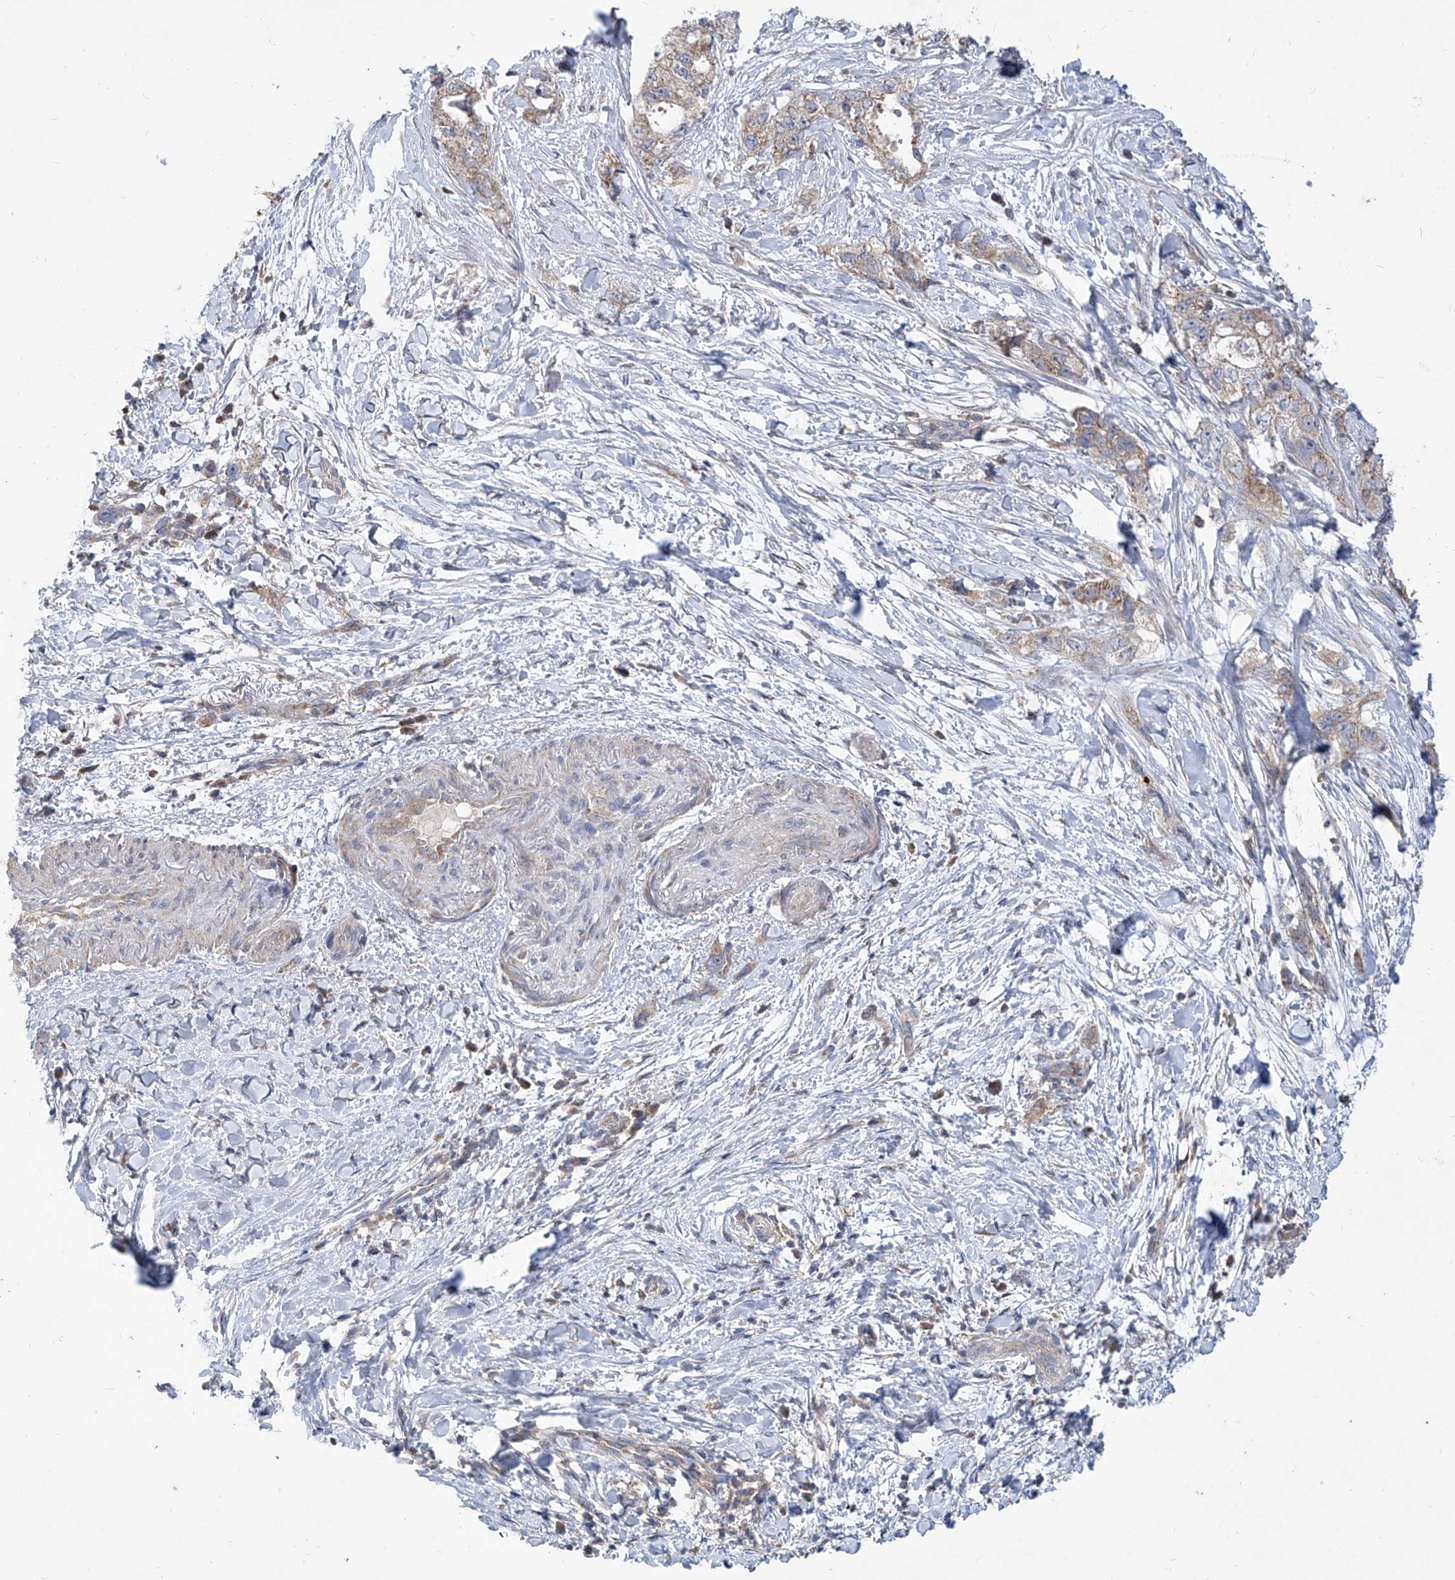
{"staining": {"intensity": "weak", "quantity": "<25%", "location": "cytoplasmic/membranous"}, "tissue": "pancreatic cancer", "cell_type": "Tumor cells", "image_type": "cancer", "snomed": [{"axis": "morphology", "description": "Adenocarcinoma, NOS"}, {"axis": "topography", "description": "Pancreas"}], "caption": "An image of pancreatic cancer stained for a protein shows no brown staining in tumor cells.", "gene": "COQ3", "patient": {"sex": "female", "age": 73}}